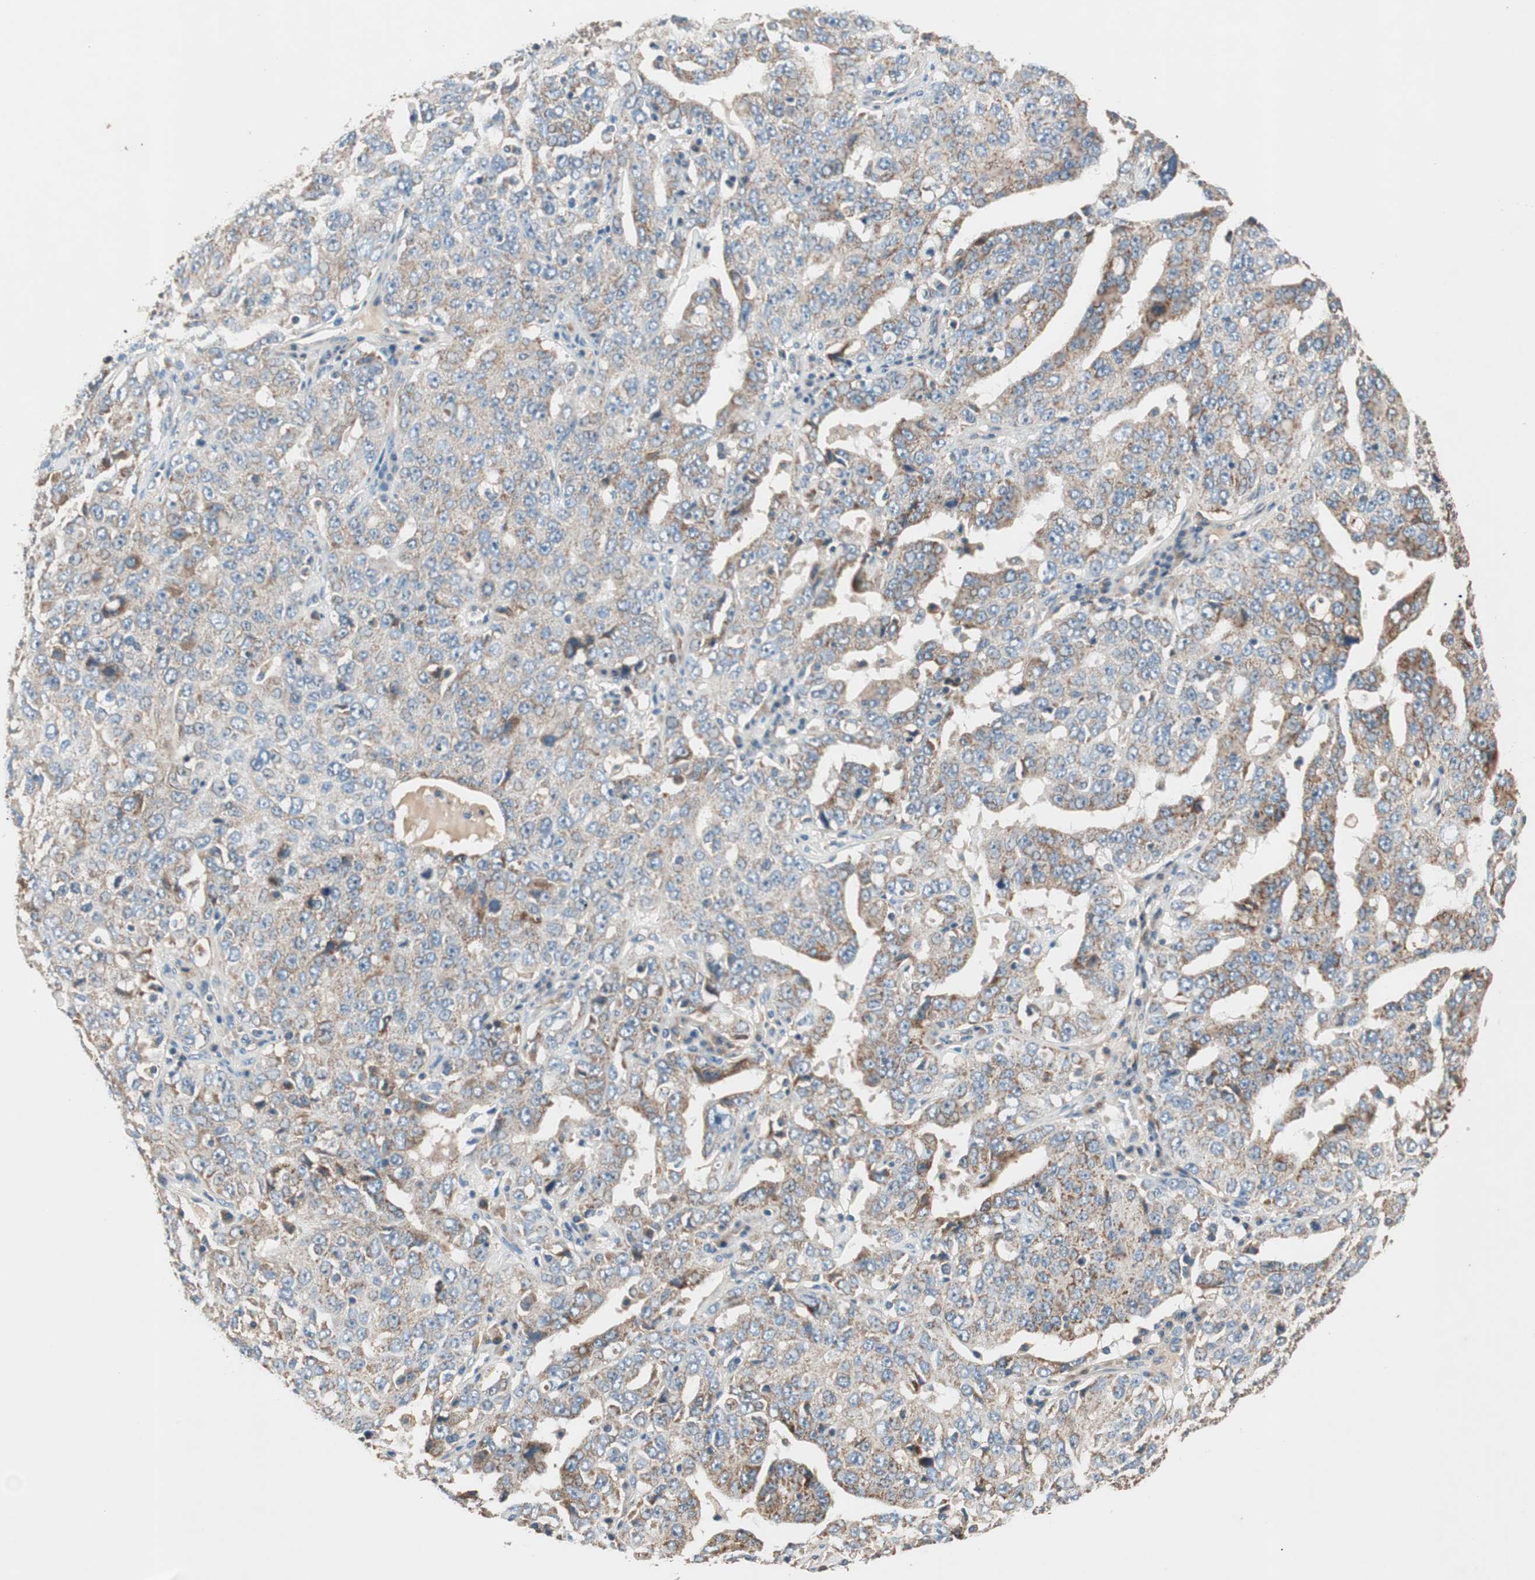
{"staining": {"intensity": "weak", "quantity": "25%-75%", "location": "cytoplasmic/membranous"}, "tissue": "ovarian cancer", "cell_type": "Tumor cells", "image_type": "cancer", "snomed": [{"axis": "morphology", "description": "Carcinoma, endometroid"}, {"axis": "topography", "description": "Ovary"}], "caption": "Human ovarian cancer stained with a brown dye exhibits weak cytoplasmic/membranous positive expression in approximately 25%-75% of tumor cells.", "gene": "HPN", "patient": {"sex": "female", "age": 62}}